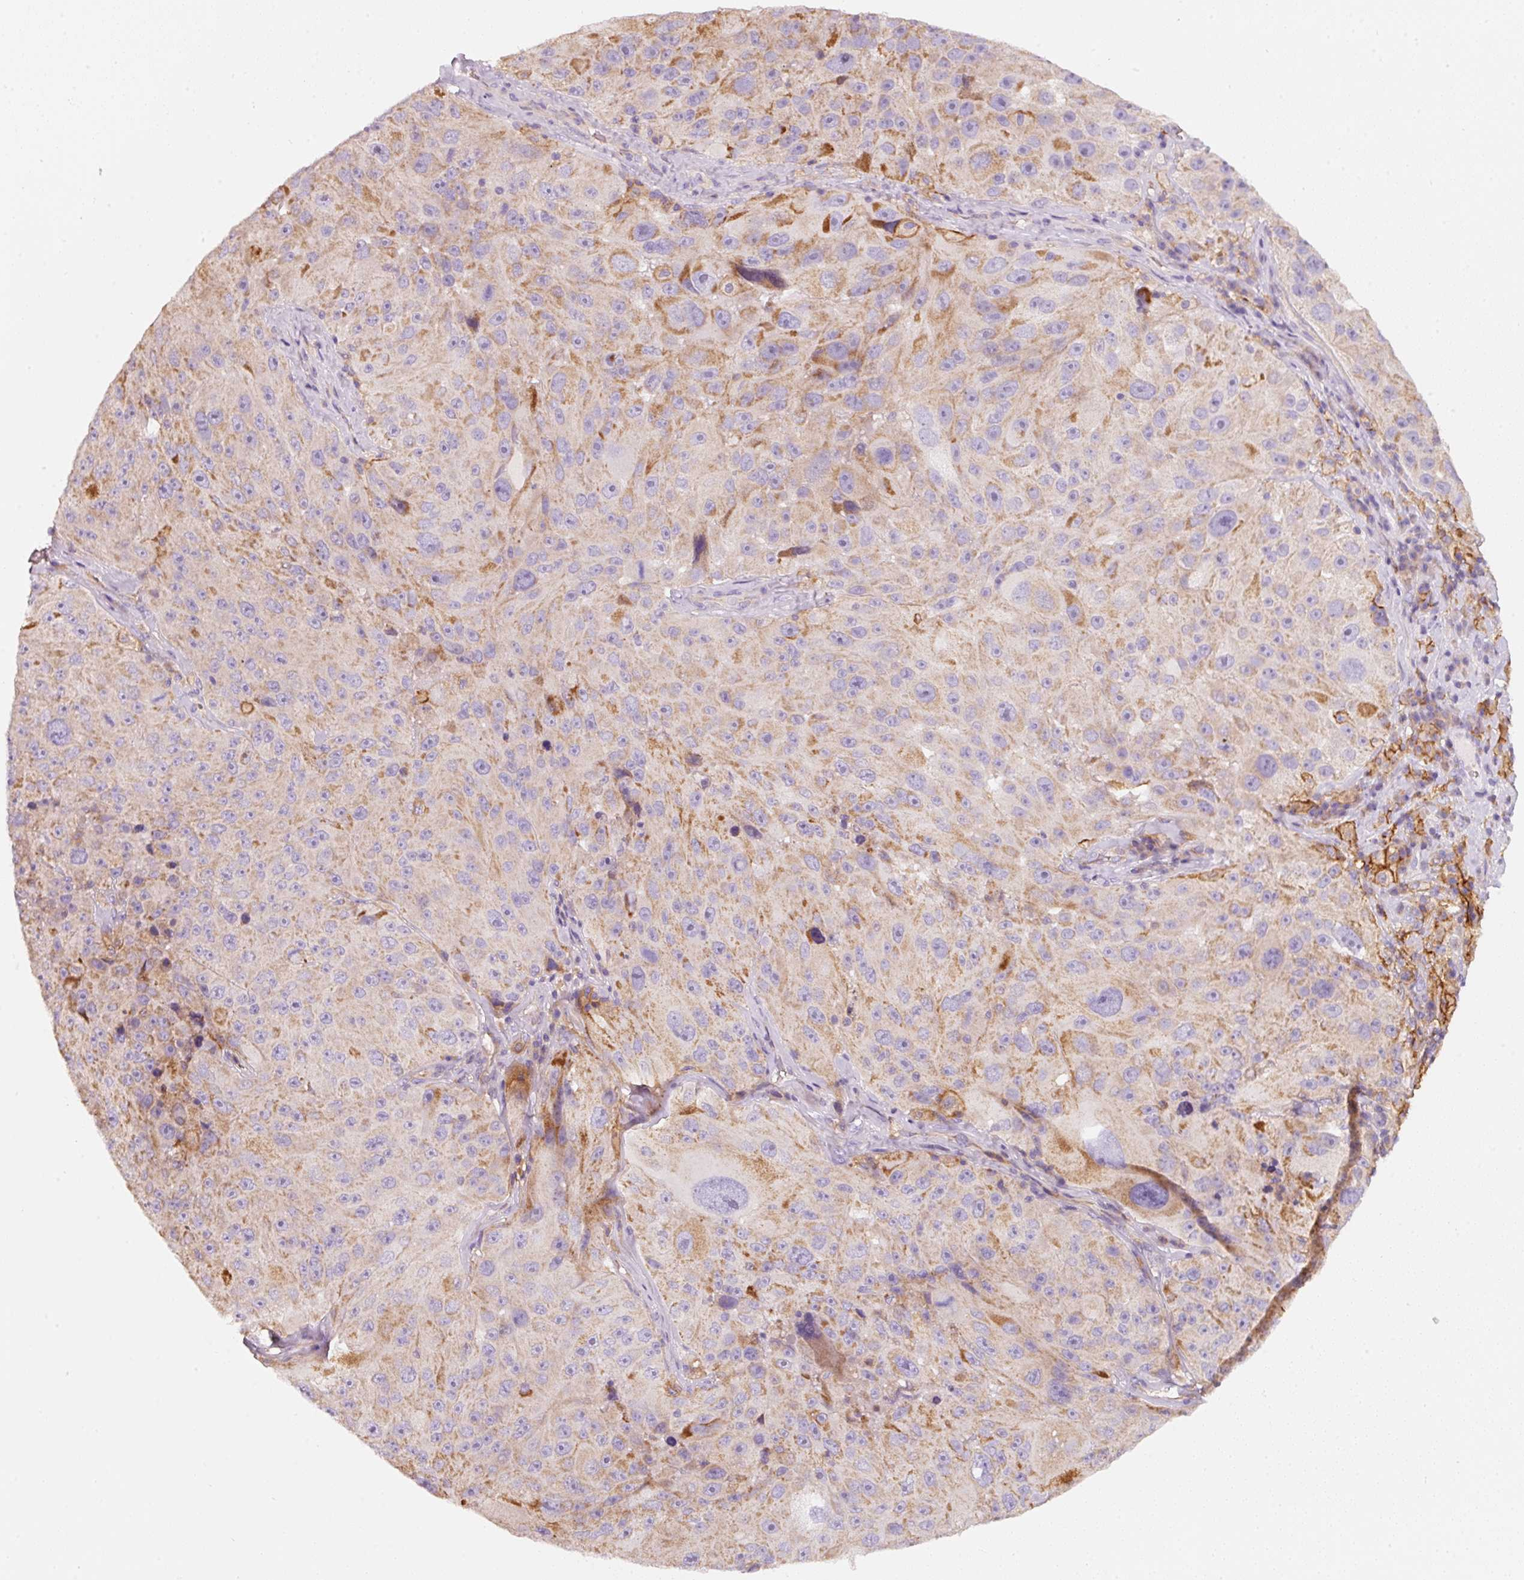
{"staining": {"intensity": "weak", "quantity": "<25%", "location": "cytoplasmic/membranous"}, "tissue": "melanoma", "cell_type": "Tumor cells", "image_type": "cancer", "snomed": [{"axis": "morphology", "description": "Malignant melanoma, Metastatic site"}, {"axis": "topography", "description": "Lymph node"}], "caption": "An image of human malignant melanoma (metastatic site) is negative for staining in tumor cells.", "gene": "IQGAP2", "patient": {"sex": "male", "age": 62}}